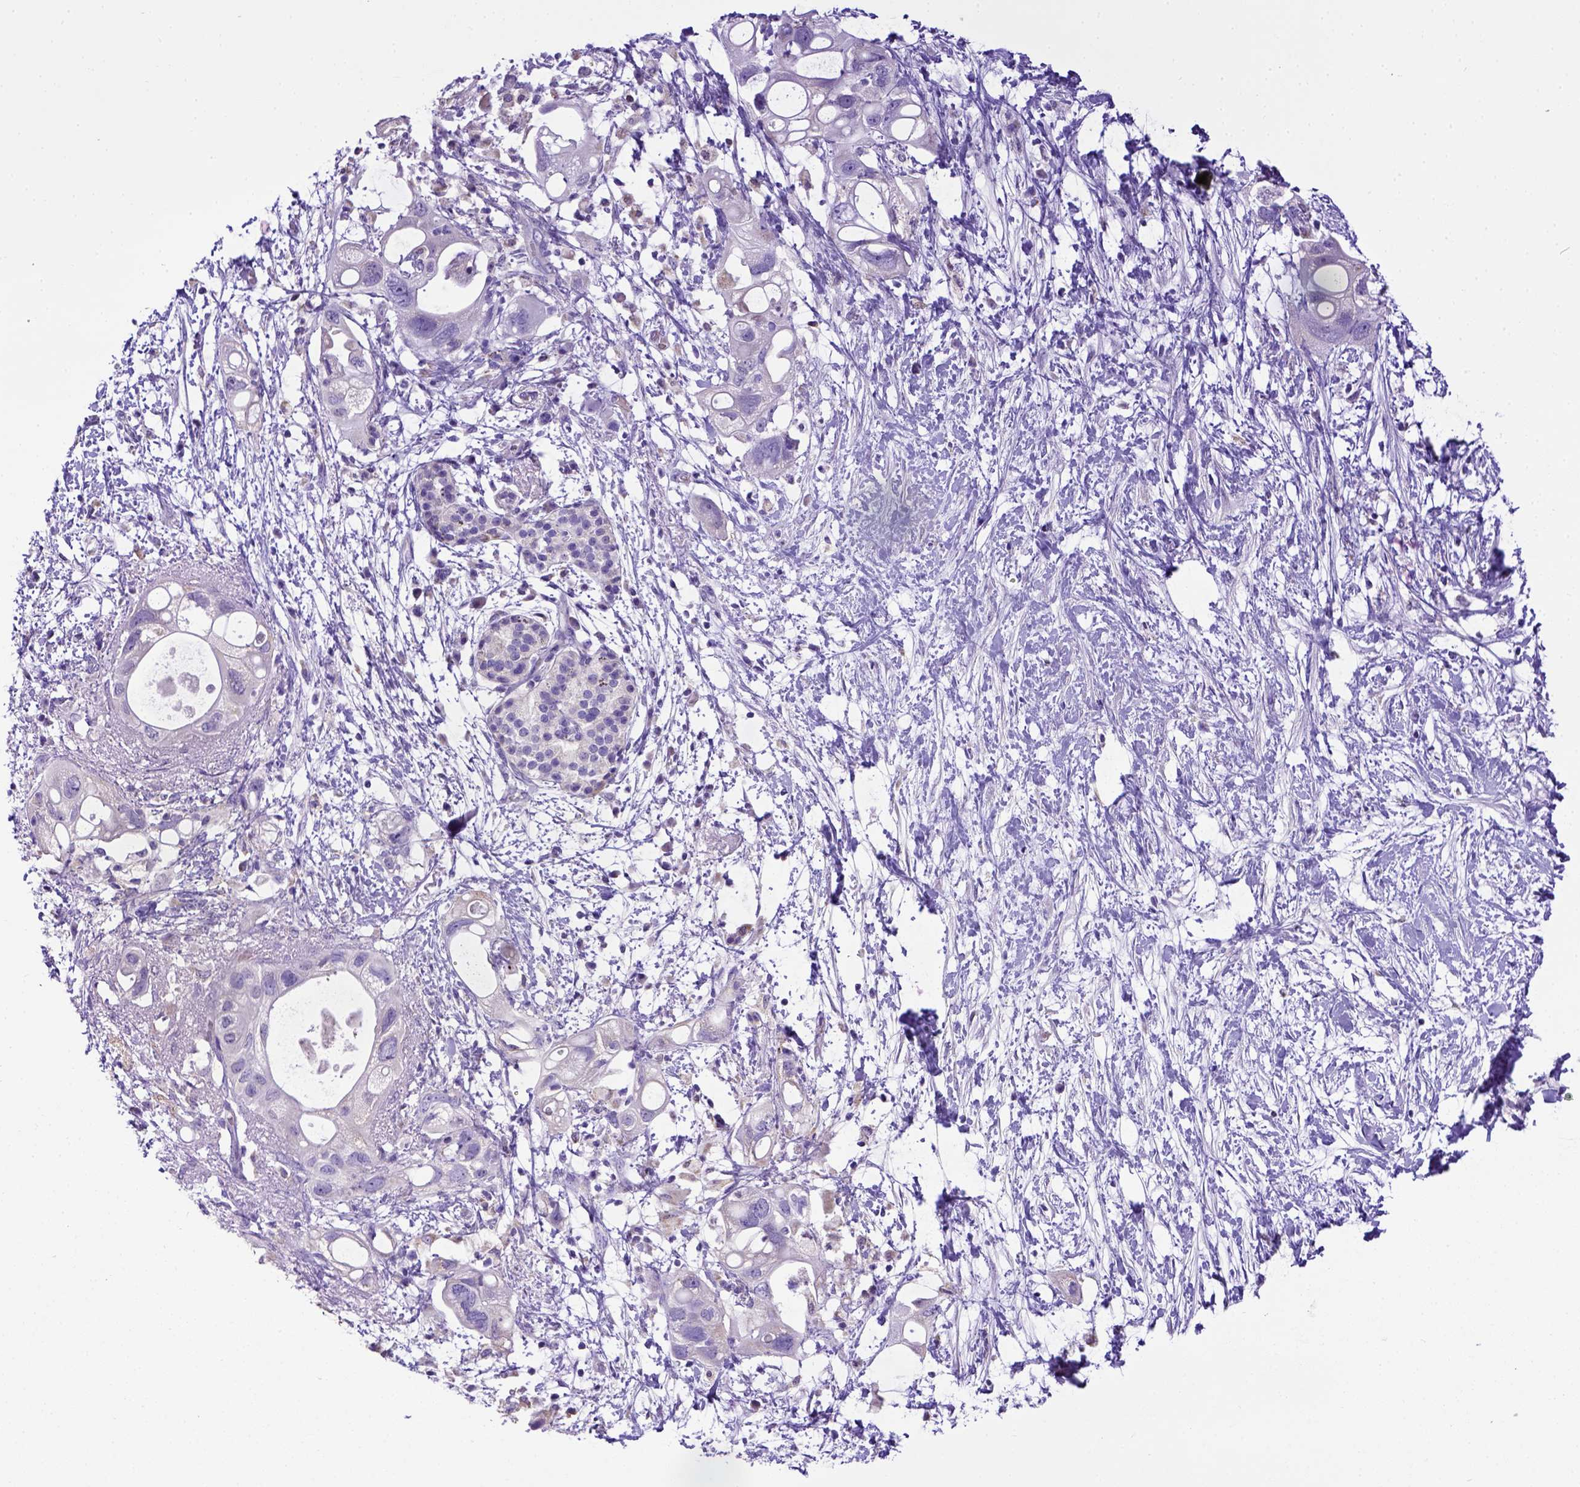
{"staining": {"intensity": "negative", "quantity": "none", "location": "none"}, "tissue": "pancreatic cancer", "cell_type": "Tumor cells", "image_type": "cancer", "snomed": [{"axis": "morphology", "description": "Adenocarcinoma, NOS"}, {"axis": "topography", "description": "Pancreas"}], "caption": "The photomicrograph demonstrates no staining of tumor cells in pancreatic cancer. (DAB IHC with hematoxylin counter stain).", "gene": "SPEF1", "patient": {"sex": "female", "age": 72}}